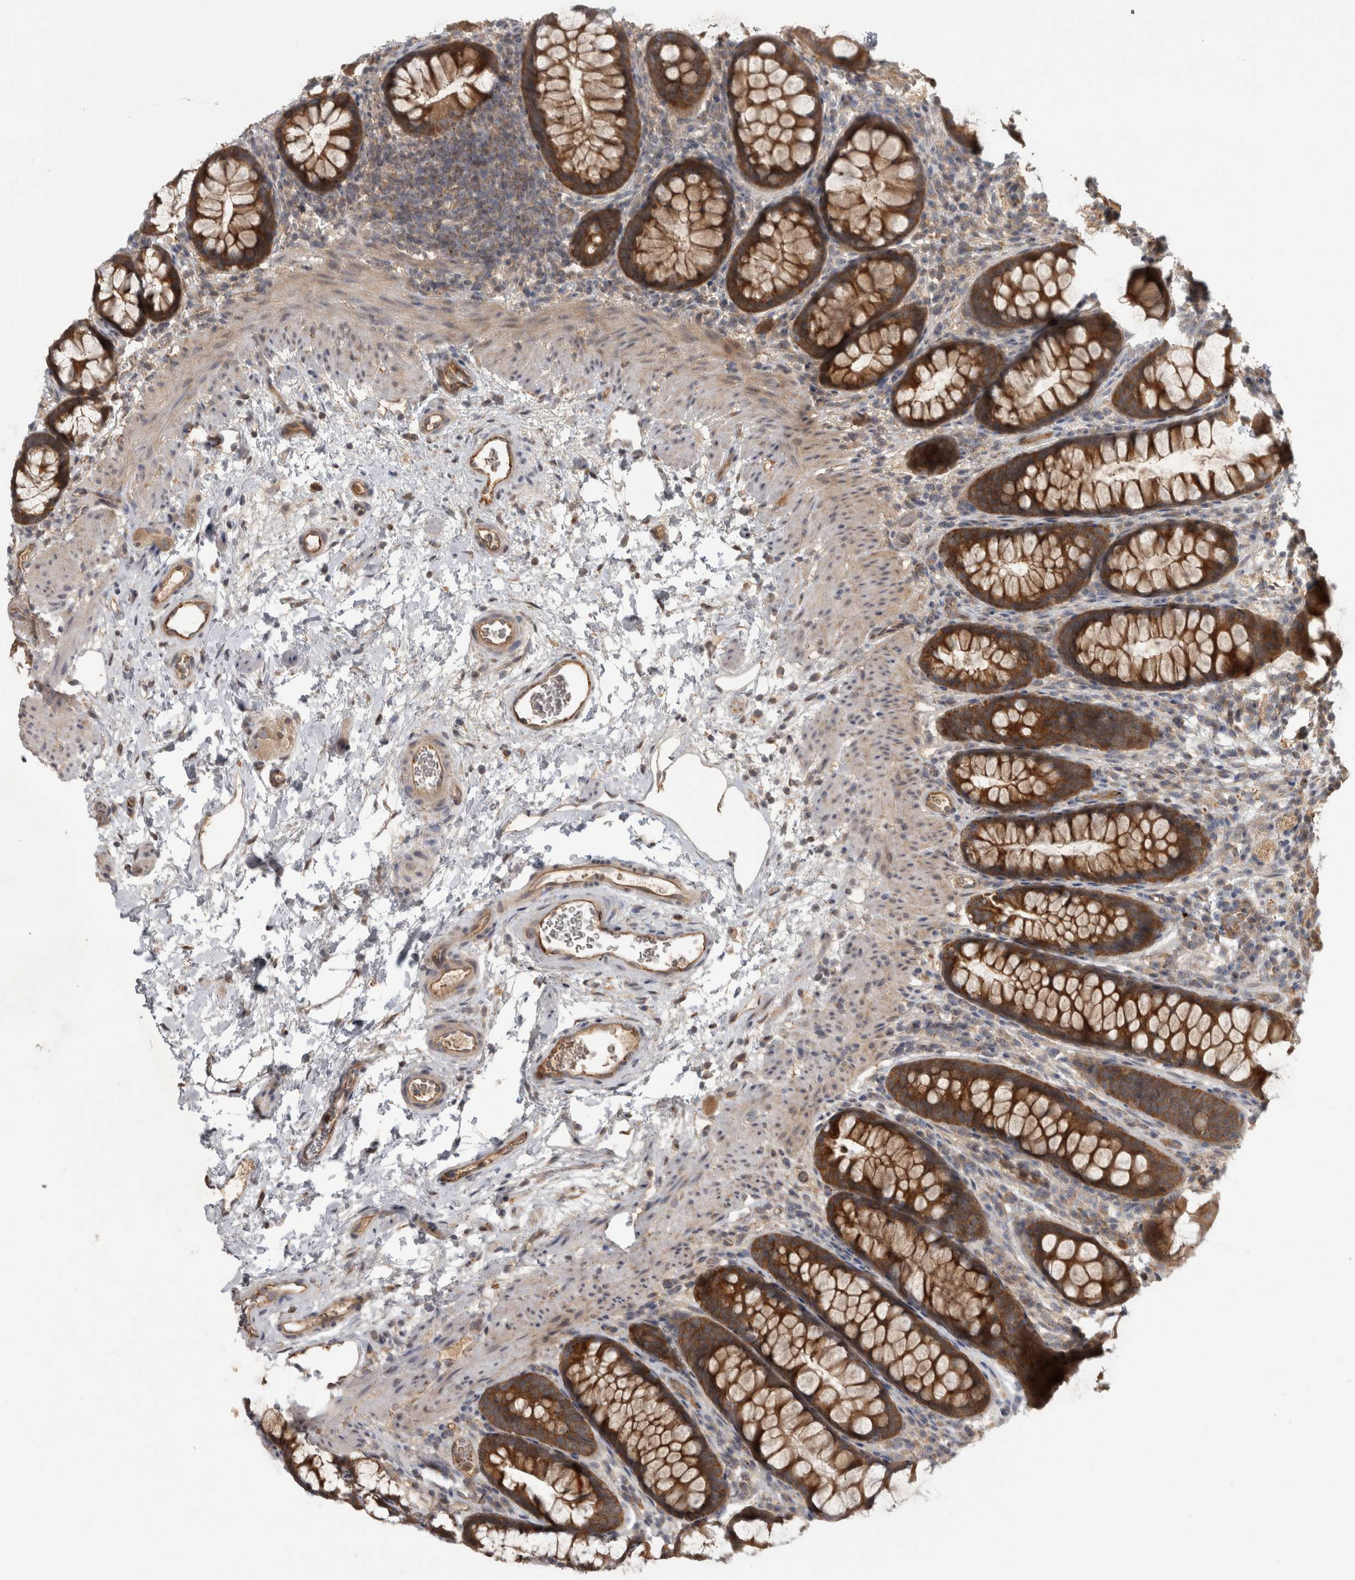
{"staining": {"intensity": "moderate", "quantity": ">75%", "location": "cytoplasmic/membranous"}, "tissue": "colon", "cell_type": "Endothelial cells", "image_type": "normal", "snomed": [{"axis": "morphology", "description": "Normal tissue, NOS"}, {"axis": "topography", "description": "Colon"}], "caption": "Endothelial cells demonstrate medium levels of moderate cytoplasmic/membranous positivity in approximately >75% of cells in benign human colon.", "gene": "TRMT61B", "patient": {"sex": "female", "age": 62}}